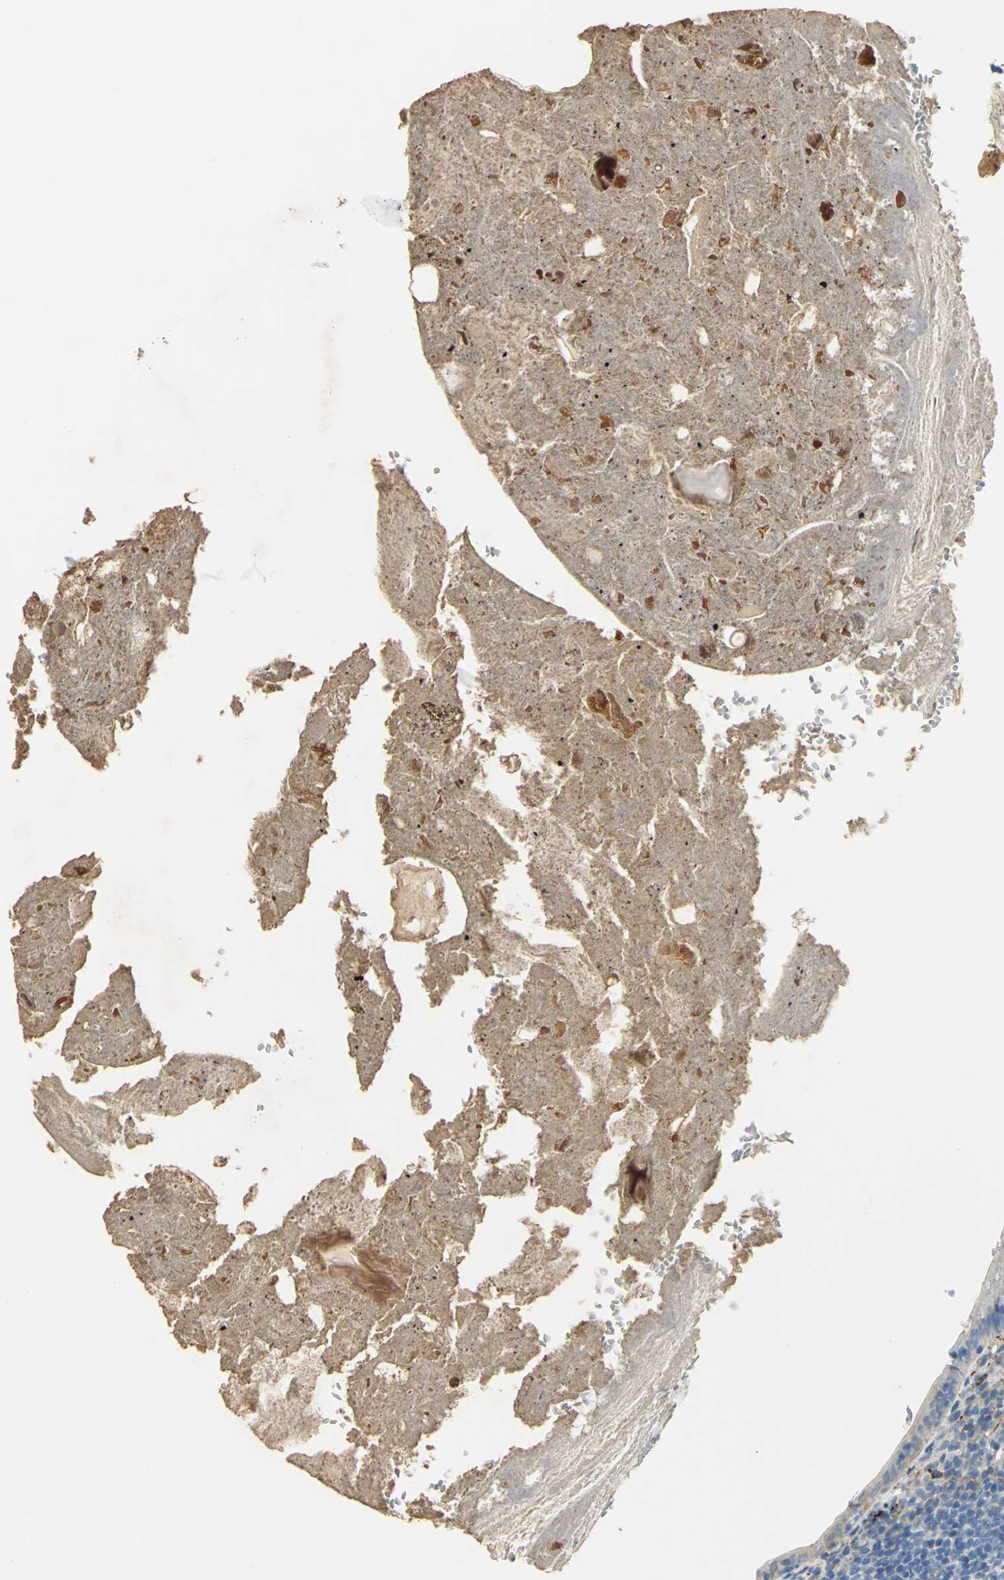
{"staining": {"intensity": "negative", "quantity": "none", "location": "none"}, "tissue": "appendix", "cell_type": "Glandular cells", "image_type": "normal", "snomed": [{"axis": "morphology", "description": "Normal tissue, NOS"}, {"axis": "topography", "description": "Appendix"}], "caption": "Protein analysis of benign appendix demonstrates no significant positivity in glandular cells.", "gene": "AKAP12", "patient": {"sex": "female", "age": 10}}